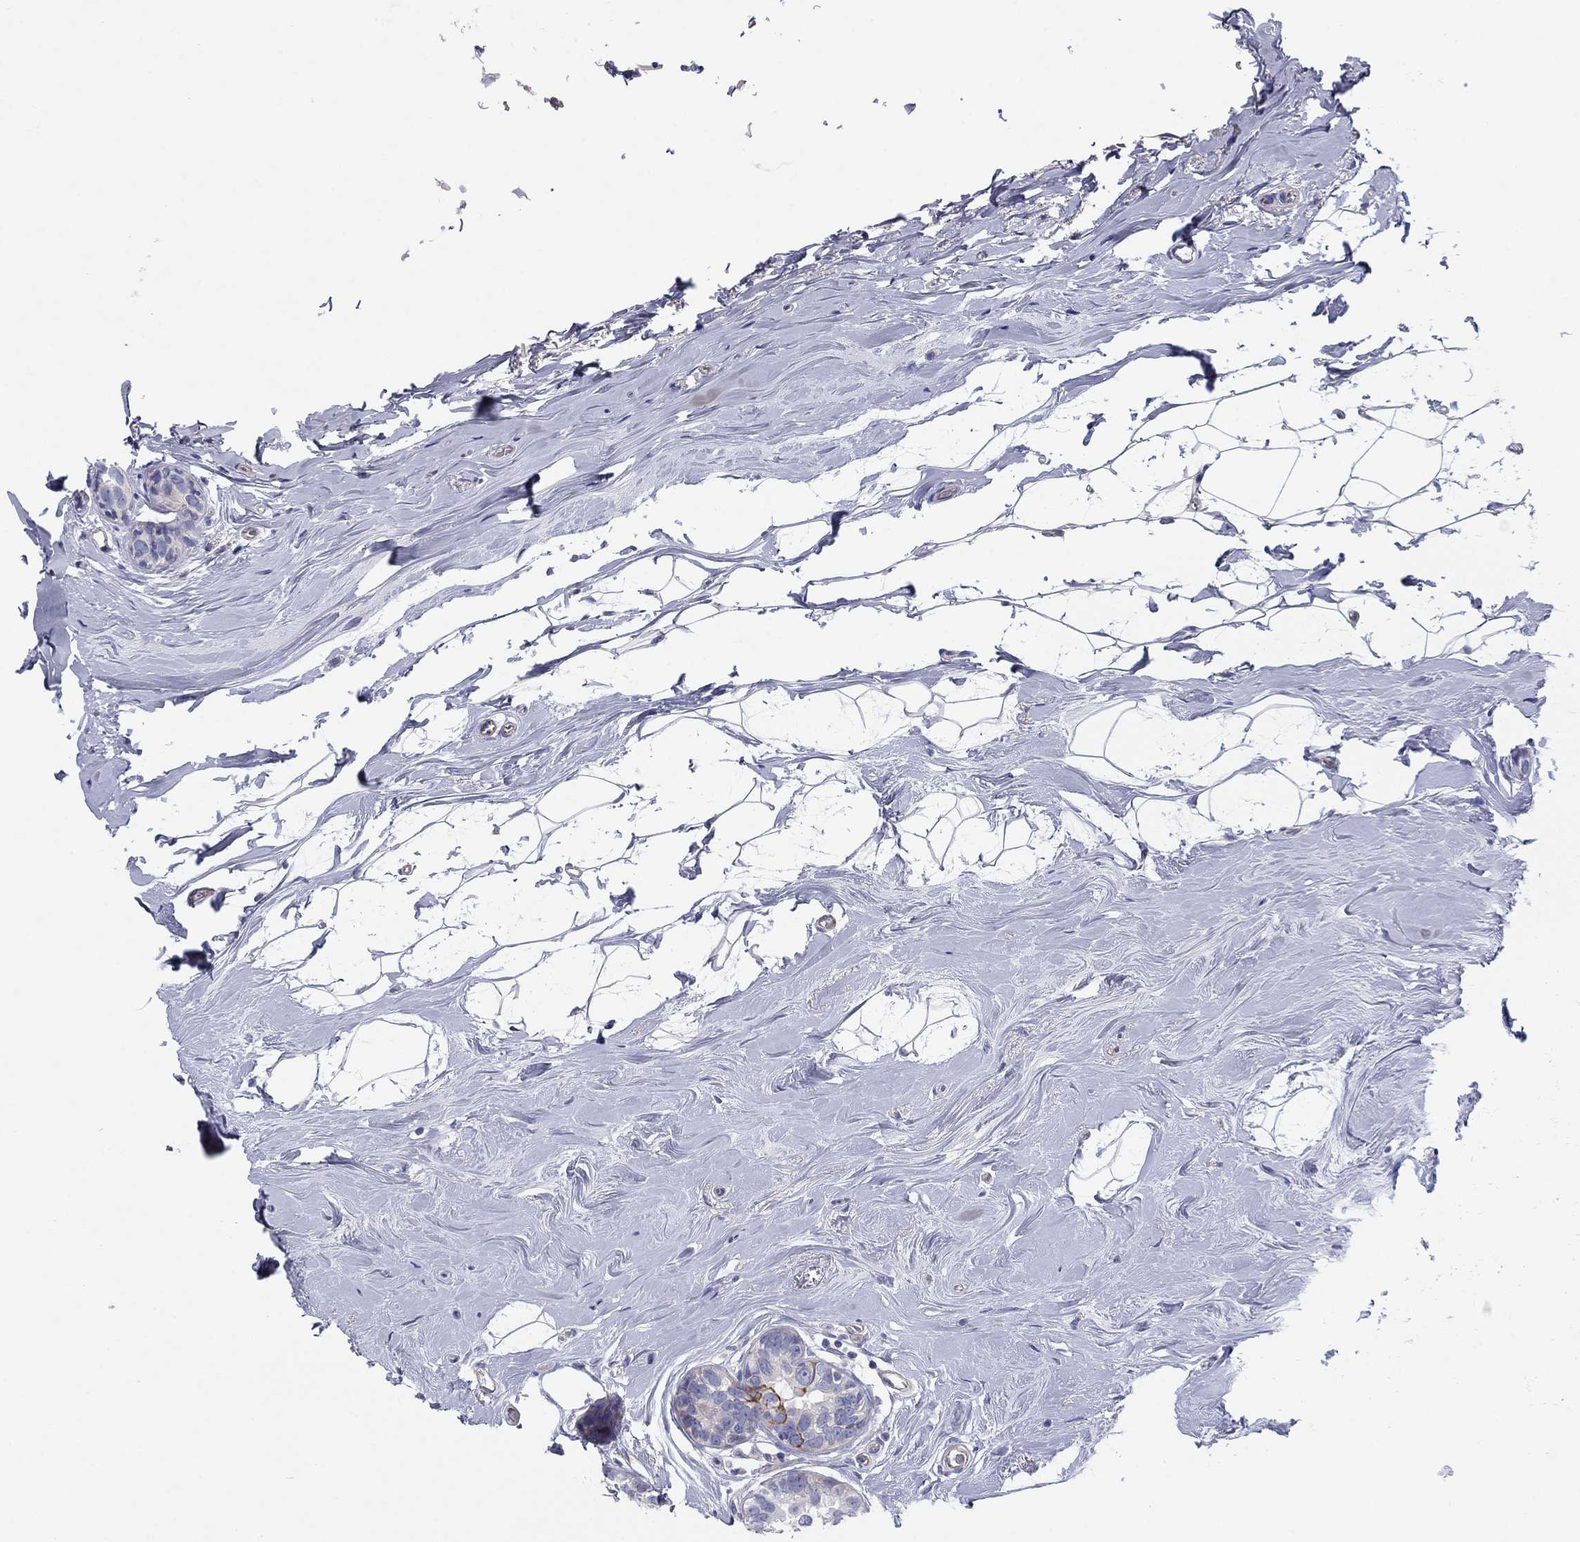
{"staining": {"intensity": "strong", "quantity": "<25%", "location": "cytoplasmic/membranous"}, "tissue": "breast cancer", "cell_type": "Tumor cells", "image_type": "cancer", "snomed": [{"axis": "morphology", "description": "Duct carcinoma"}, {"axis": "topography", "description": "Breast"}], "caption": "Breast infiltrating ductal carcinoma stained for a protein displays strong cytoplasmic/membranous positivity in tumor cells.", "gene": "SEPTIN3", "patient": {"sex": "female", "age": 55}}